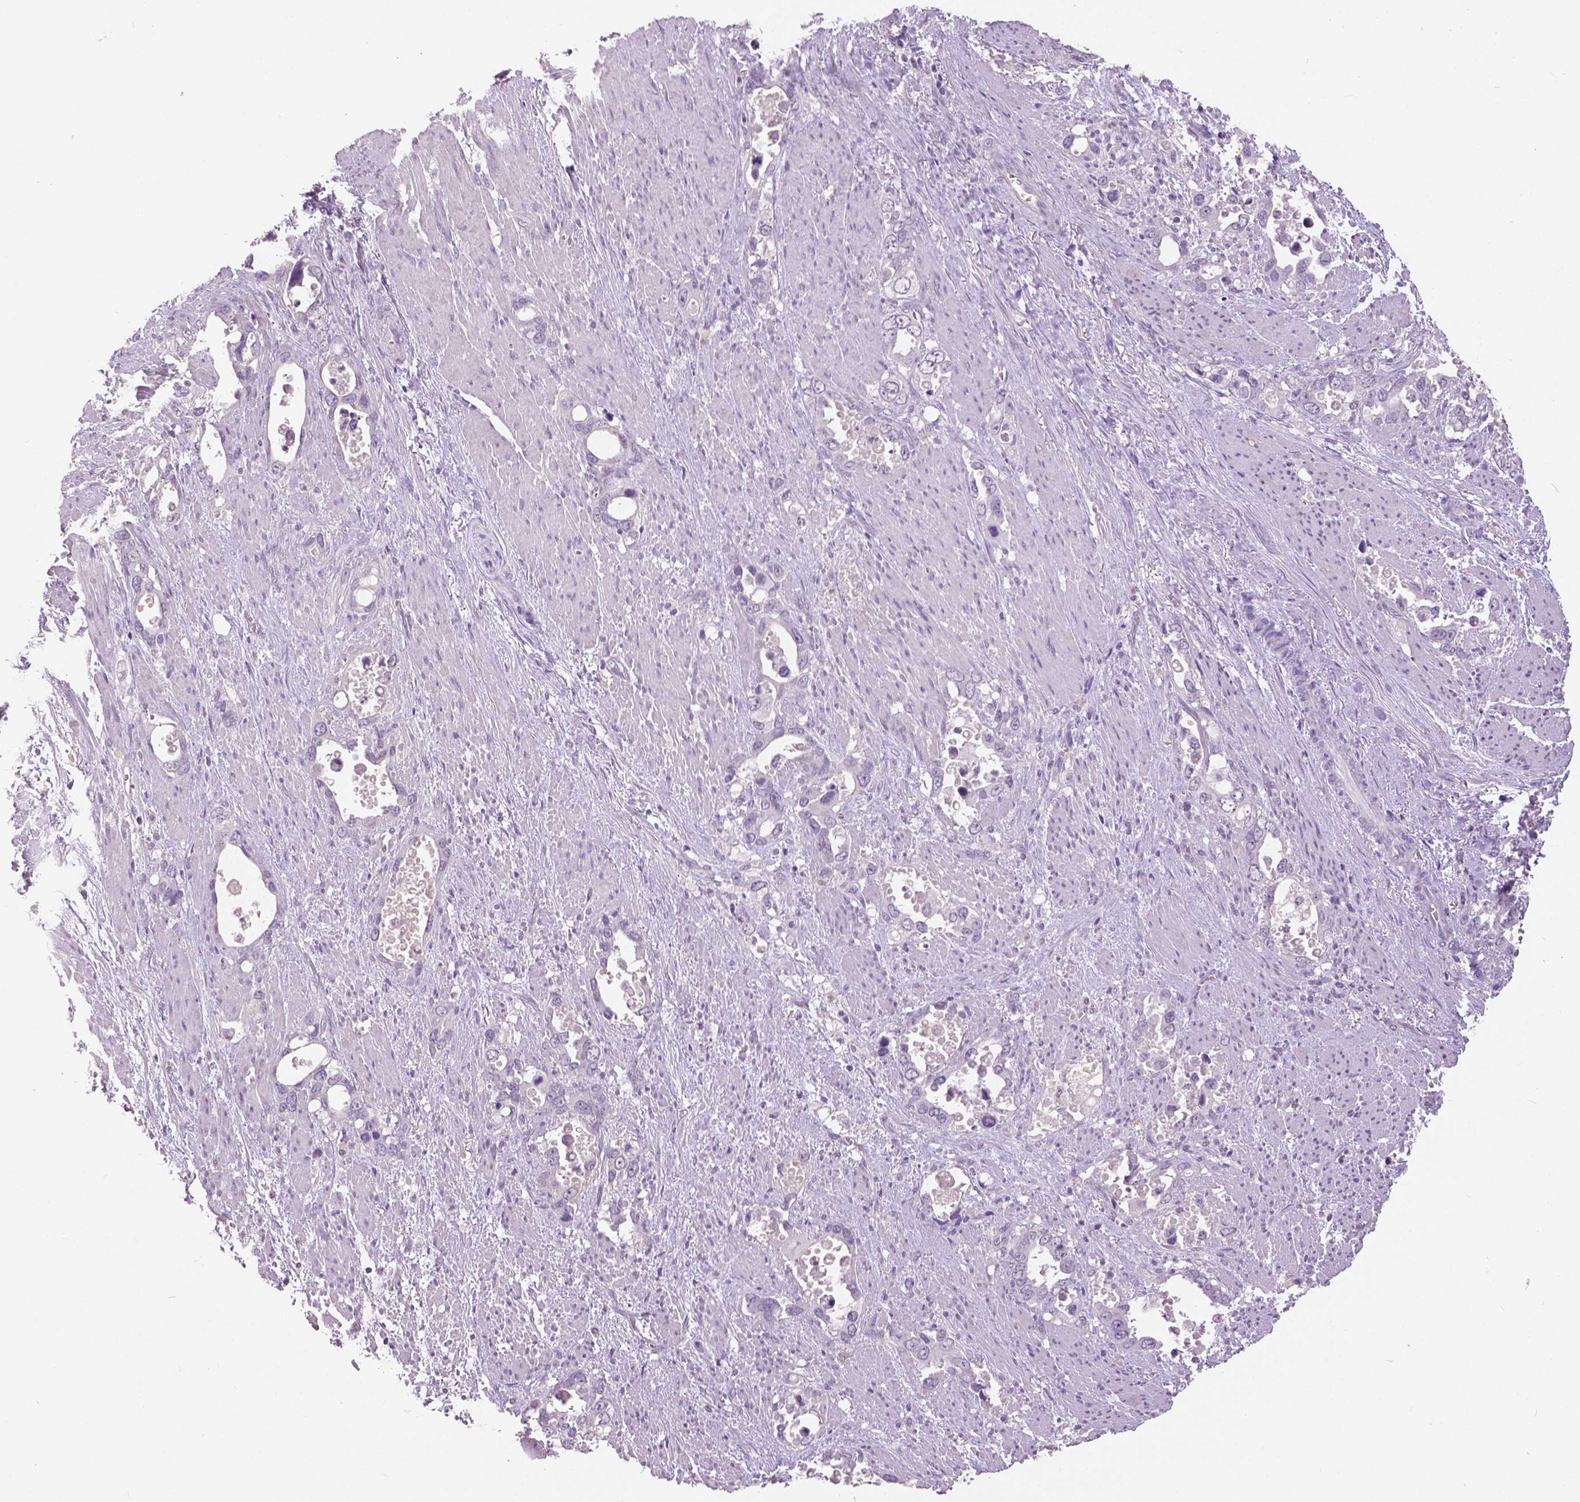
{"staining": {"intensity": "negative", "quantity": "none", "location": "none"}, "tissue": "stomach cancer", "cell_type": "Tumor cells", "image_type": "cancer", "snomed": [{"axis": "morphology", "description": "Normal tissue, NOS"}, {"axis": "morphology", "description": "Adenocarcinoma, NOS"}, {"axis": "topography", "description": "Esophagus"}, {"axis": "topography", "description": "Stomach, upper"}], "caption": "High power microscopy image of an immunohistochemistry micrograph of stomach cancer (adenocarcinoma), revealing no significant staining in tumor cells. Brightfield microscopy of immunohistochemistry (IHC) stained with DAB (brown) and hematoxylin (blue), captured at high magnification.", "gene": "GRIN2A", "patient": {"sex": "male", "age": 74}}